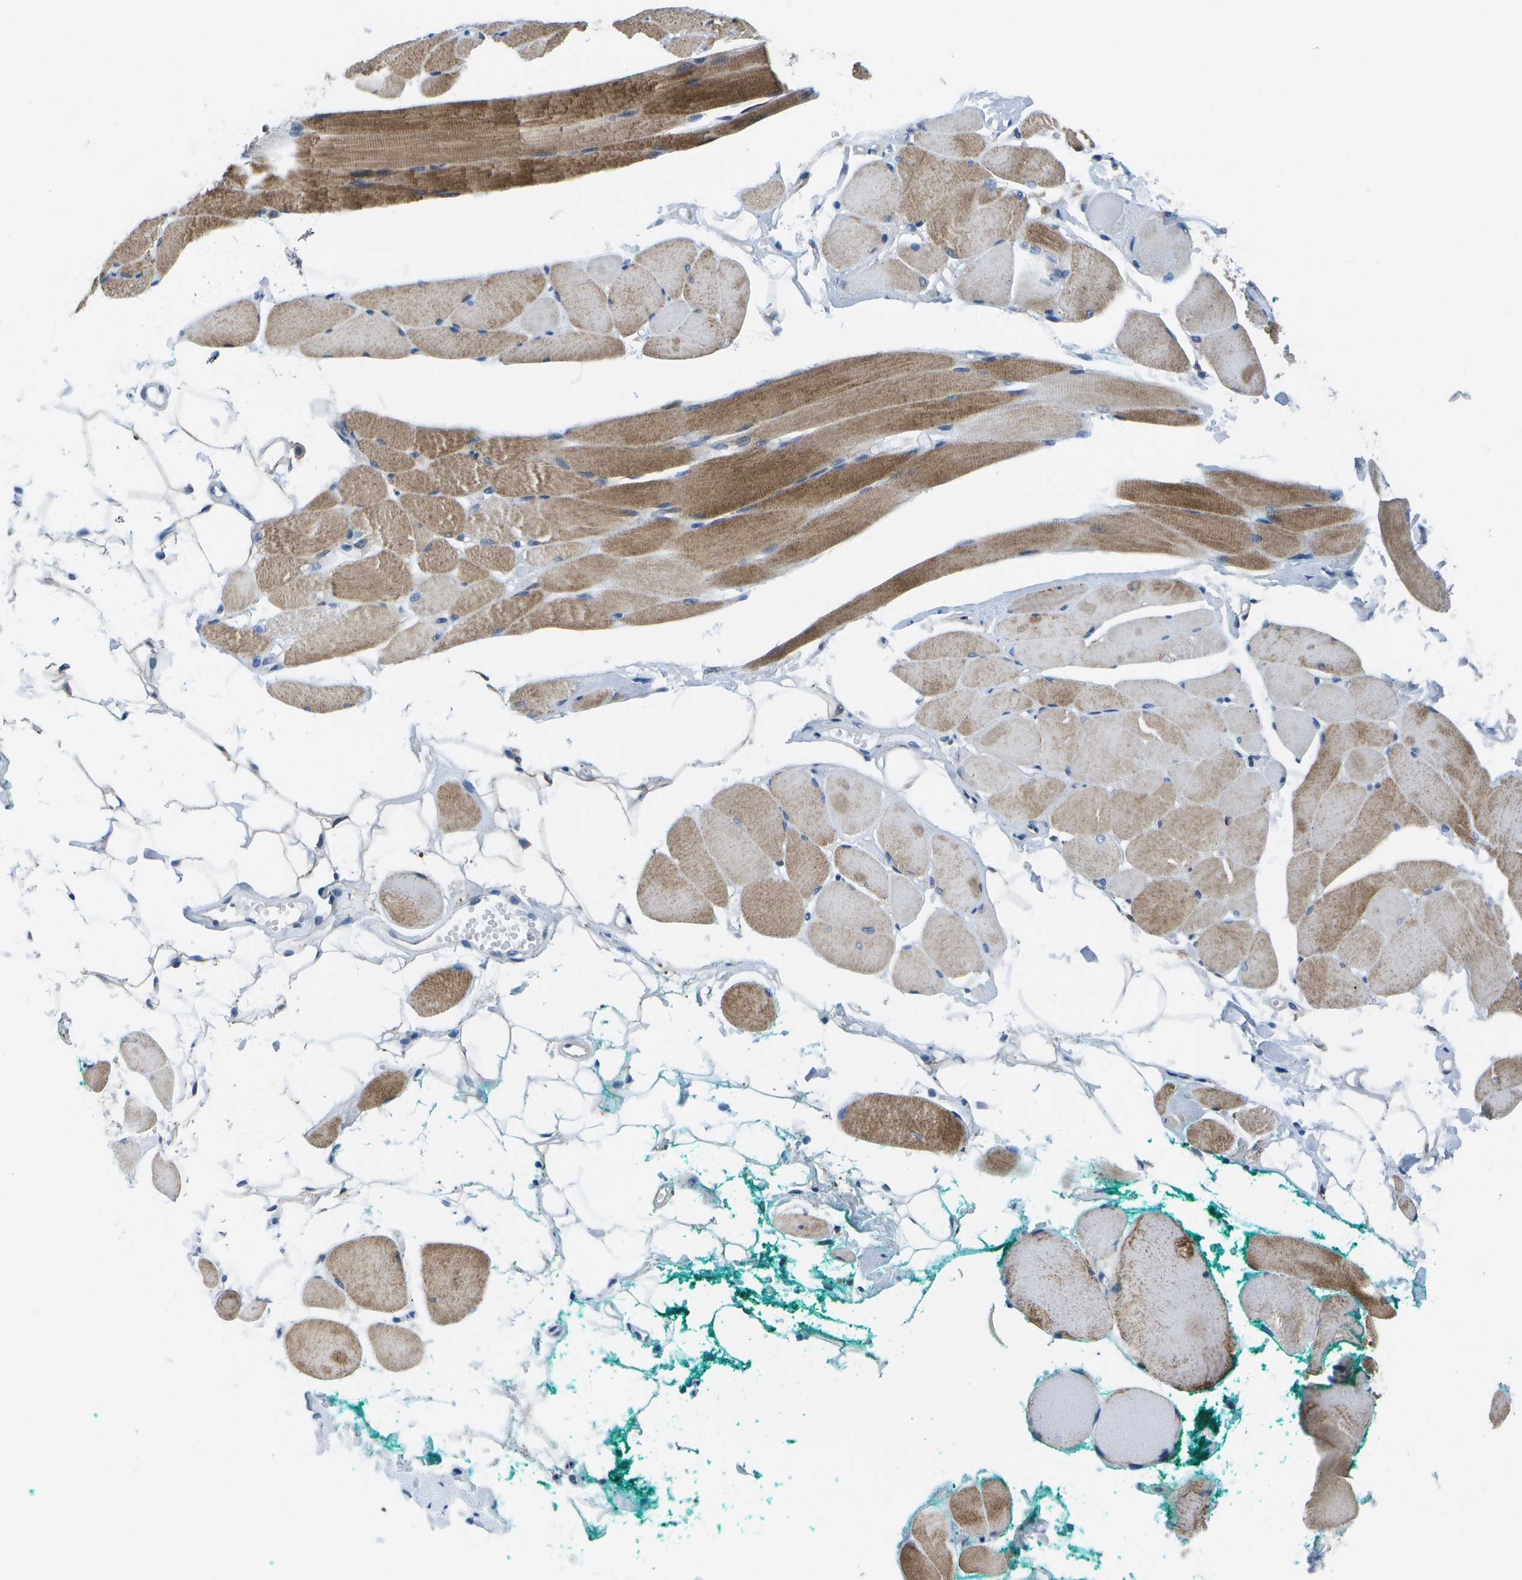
{"staining": {"intensity": "moderate", "quantity": ">75%", "location": "cytoplasmic/membranous"}, "tissue": "skeletal muscle", "cell_type": "Myocytes", "image_type": "normal", "snomed": [{"axis": "morphology", "description": "Normal tissue, NOS"}, {"axis": "topography", "description": "Skeletal muscle"}, {"axis": "topography", "description": "Peripheral nerve tissue"}], "caption": "Skeletal muscle stained for a protein (brown) exhibits moderate cytoplasmic/membranous positive staining in about >75% of myocytes.", "gene": "GDF5", "patient": {"sex": "female", "age": 84}}